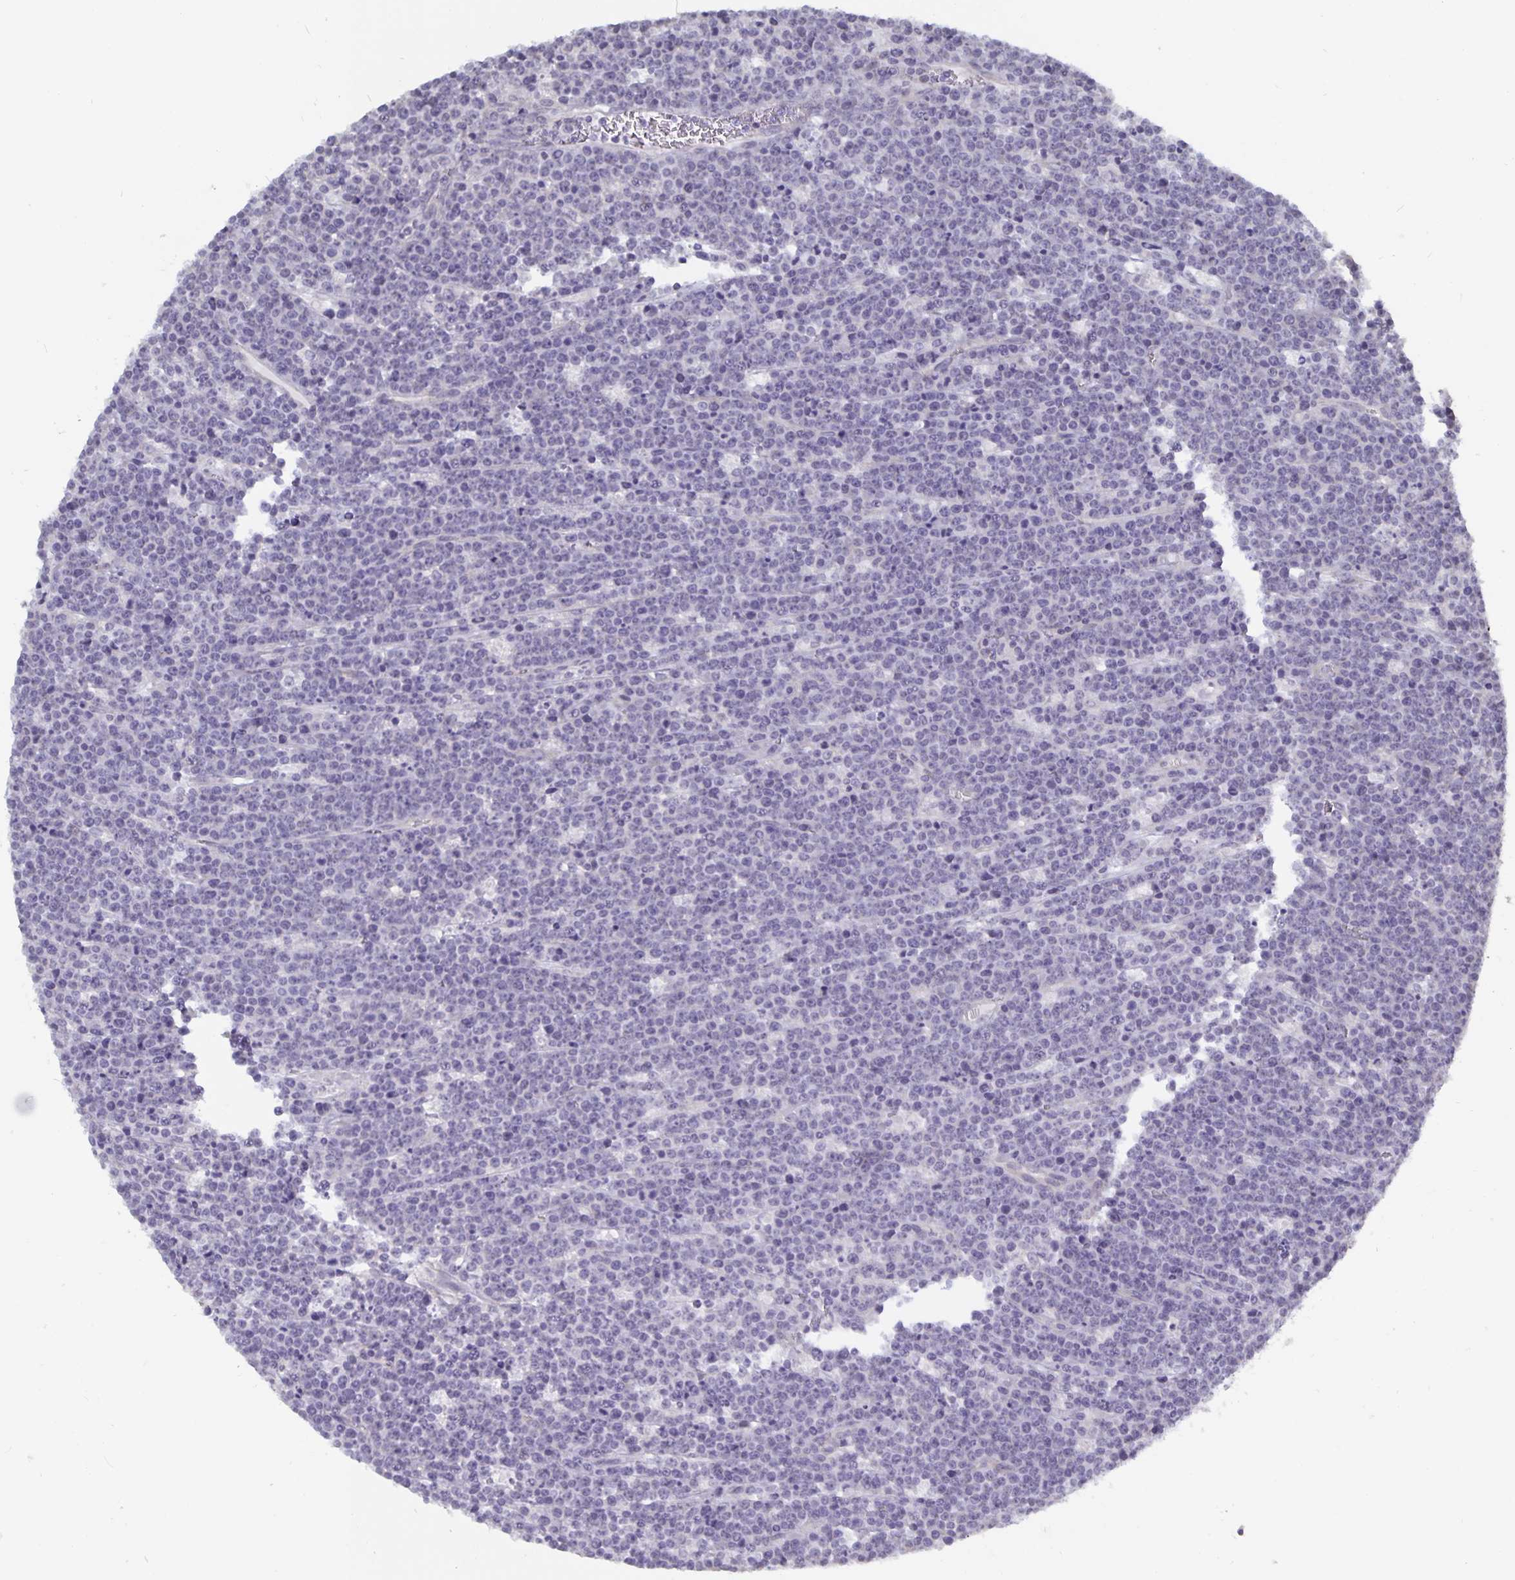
{"staining": {"intensity": "negative", "quantity": "none", "location": "none"}, "tissue": "lymphoma", "cell_type": "Tumor cells", "image_type": "cancer", "snomed": [{"axis": "morphology", "description": "Malignant lymphoma, non-Hodgkin's type, High grade"}, {"axis": "topography", "description": "Ovary"}], "caption": "A micrograph of high-grade malignant lymphoma, non-Hodgkin's type stained for a protein exhibits no brown staining in tumor cells.", "gene": "PLCB3", "patient": {"sex": "female", "age": 56}}